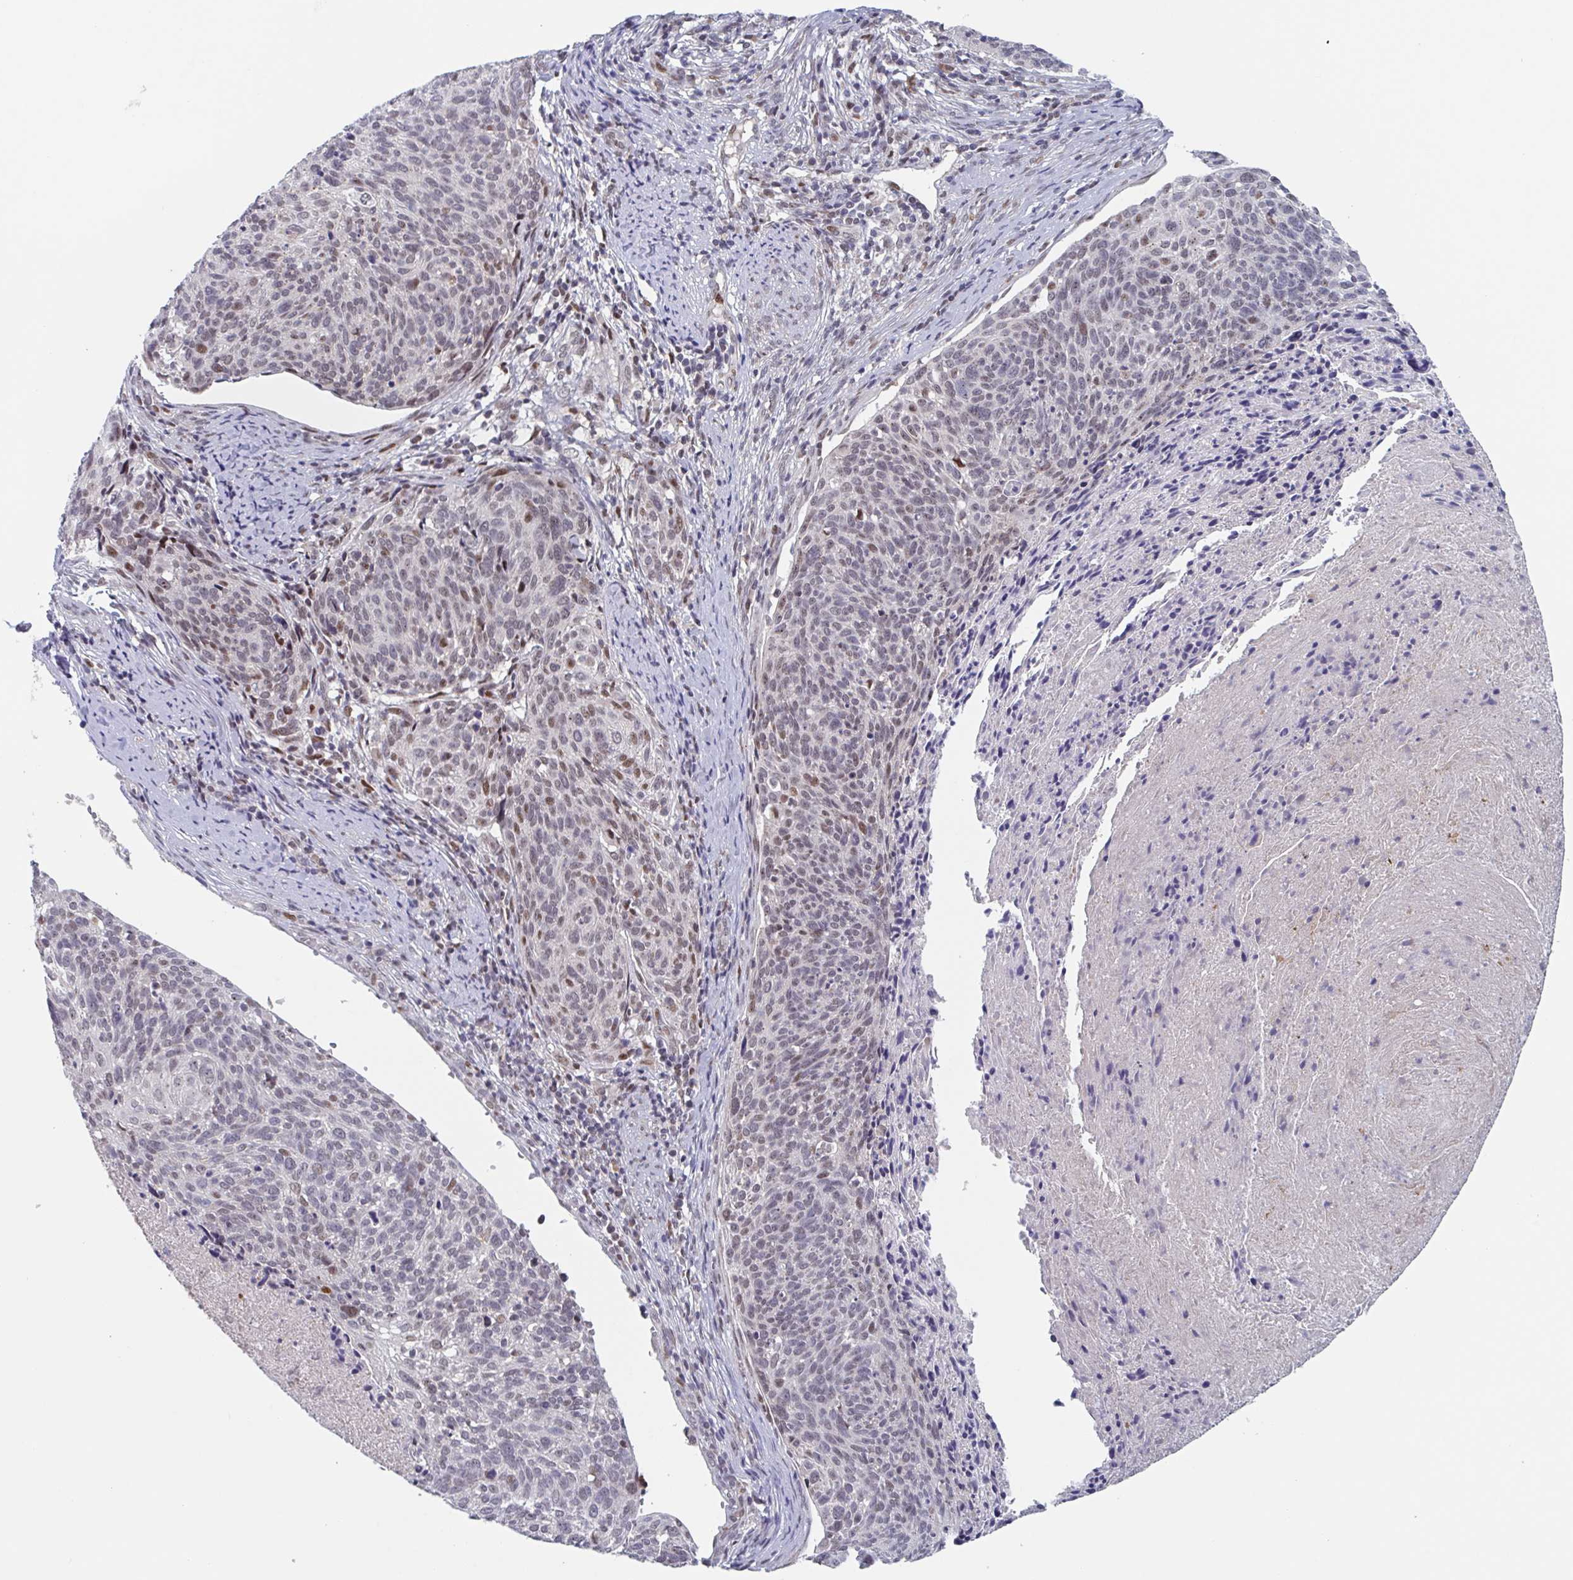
{"staining": {"intensity": "moderate", "quantity": "<25%", "location": "nuclear"}, "tissue": "cervical cancer", "cell_type": "Tumor cells", "image_type": "cancer", "snomed": [{"axis": "morphology", "description": "Squamous cell carcinoma, NOS"}, {"axis": "topography", "description": "Cervix"}], "caption": "Moderate nuclear staining for a protein is appreciated in approximately <25% of tumor cells of cervical squamous cell carcinoma using immunohistochemistry (IHC).", "gene": "RNF212", "patient": {"sex": "female", "age": 49}}